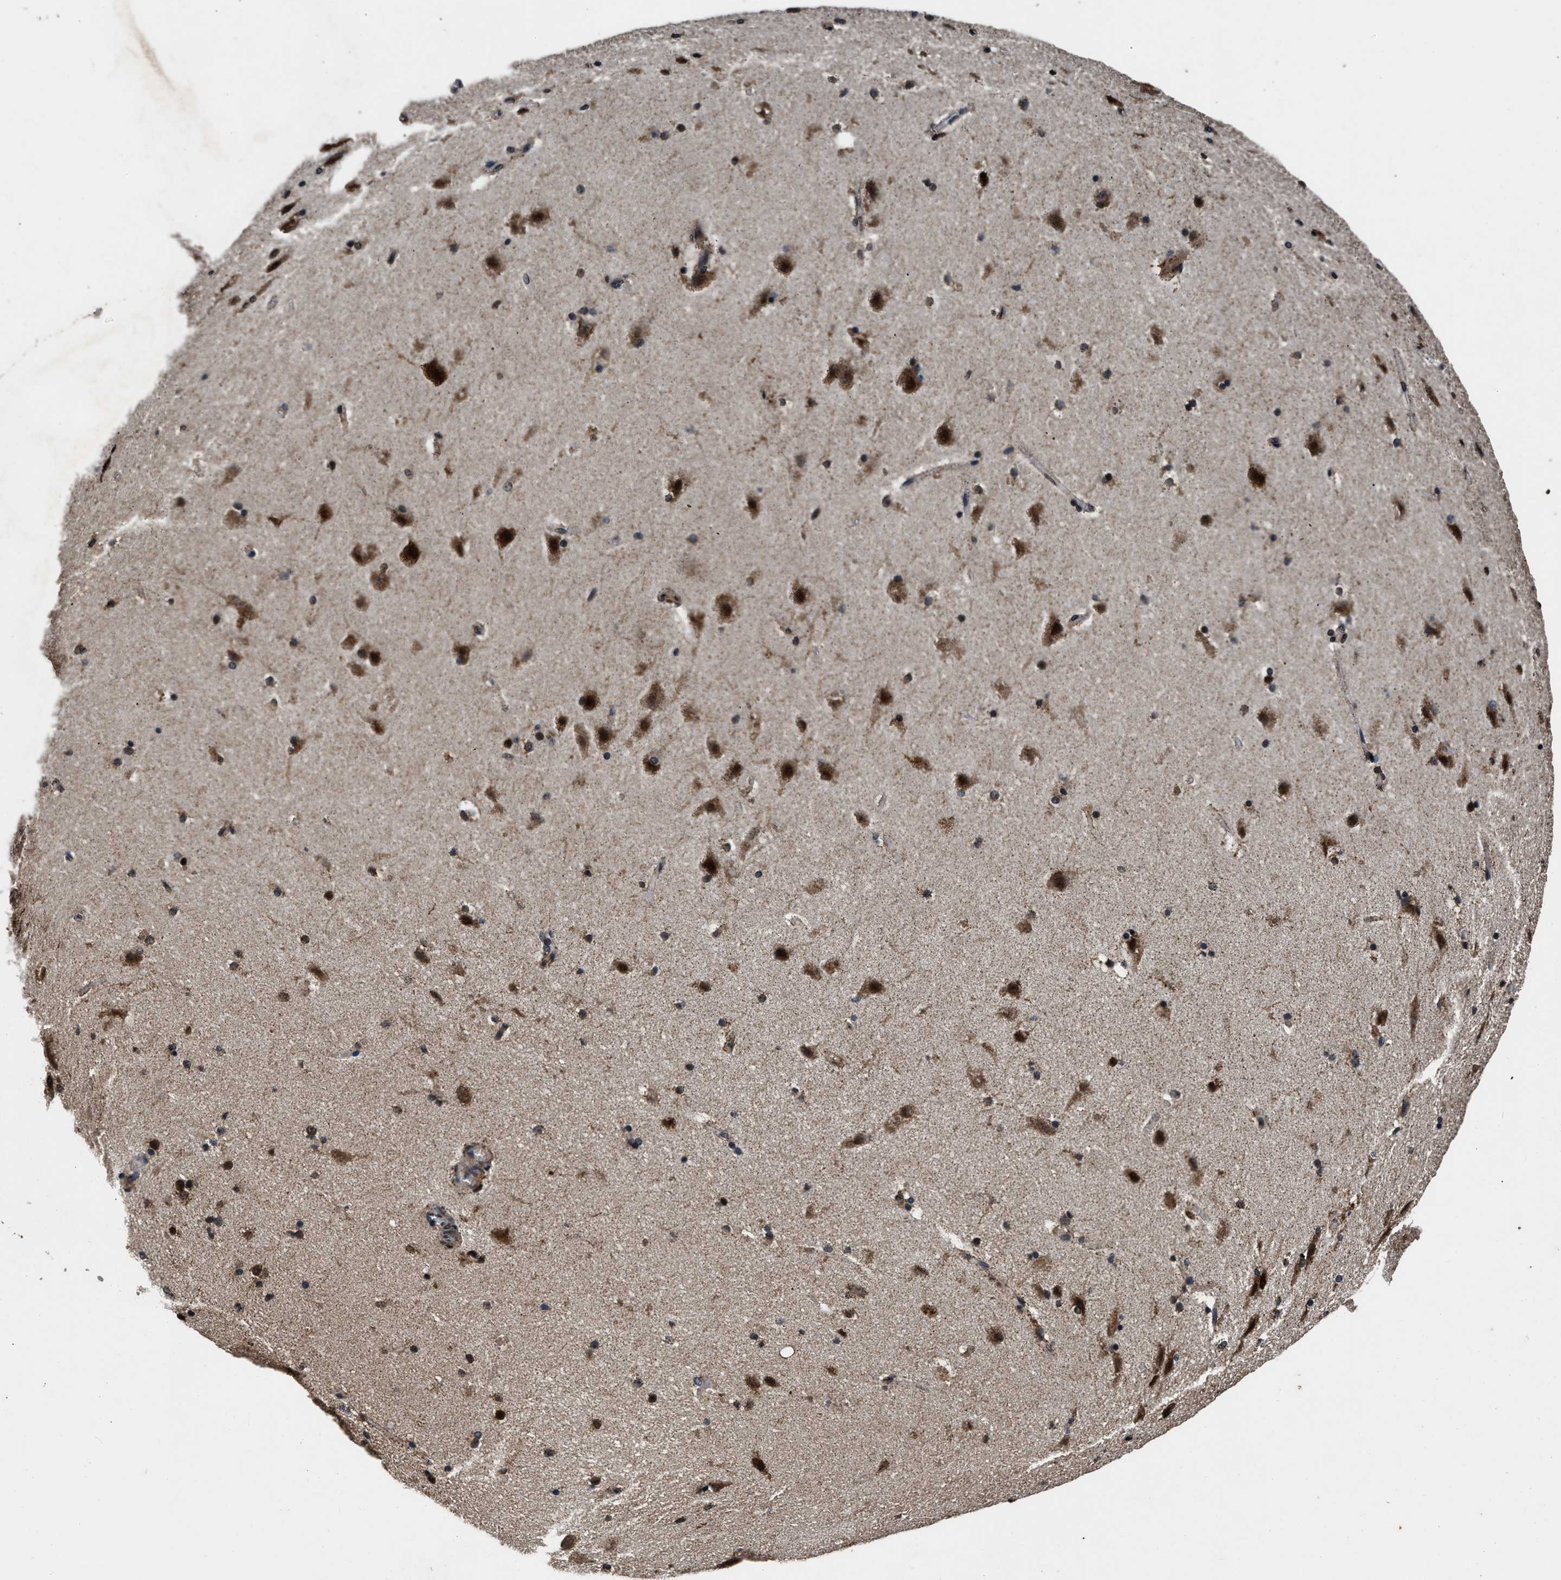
{"staining": {"intensity": "moderate", "quantity": "25%-75%", "location": "cytoplasmic/membranous,nuclear"}, "tissue": "cerebral cortex", "cell_type": "Endothelial cells", "image_type": "normal", "snomed": [{"axis": "morphology", "description": "Normal tissue, NOS"}, {"axis": "topography", "description": "Cerebral cortex"}, {"axis": "topography", "description": "Hippocampus"}], "caption": "Immunohistochemical staining of unremarkable human cerebral cortex reveals 25%-75% levels of moderate cytoplasmic/membranous,nuclear protein expression in approximately 25%-75% of endothelial cells. (Stains: DAB (3,3'-diaminobenzidine) in brown, nuclei in blue, Microscopy: brightfield microscopy at high magnification).", "gene": "CSTF1", "patient": {"sex": "female", "age": 19}}